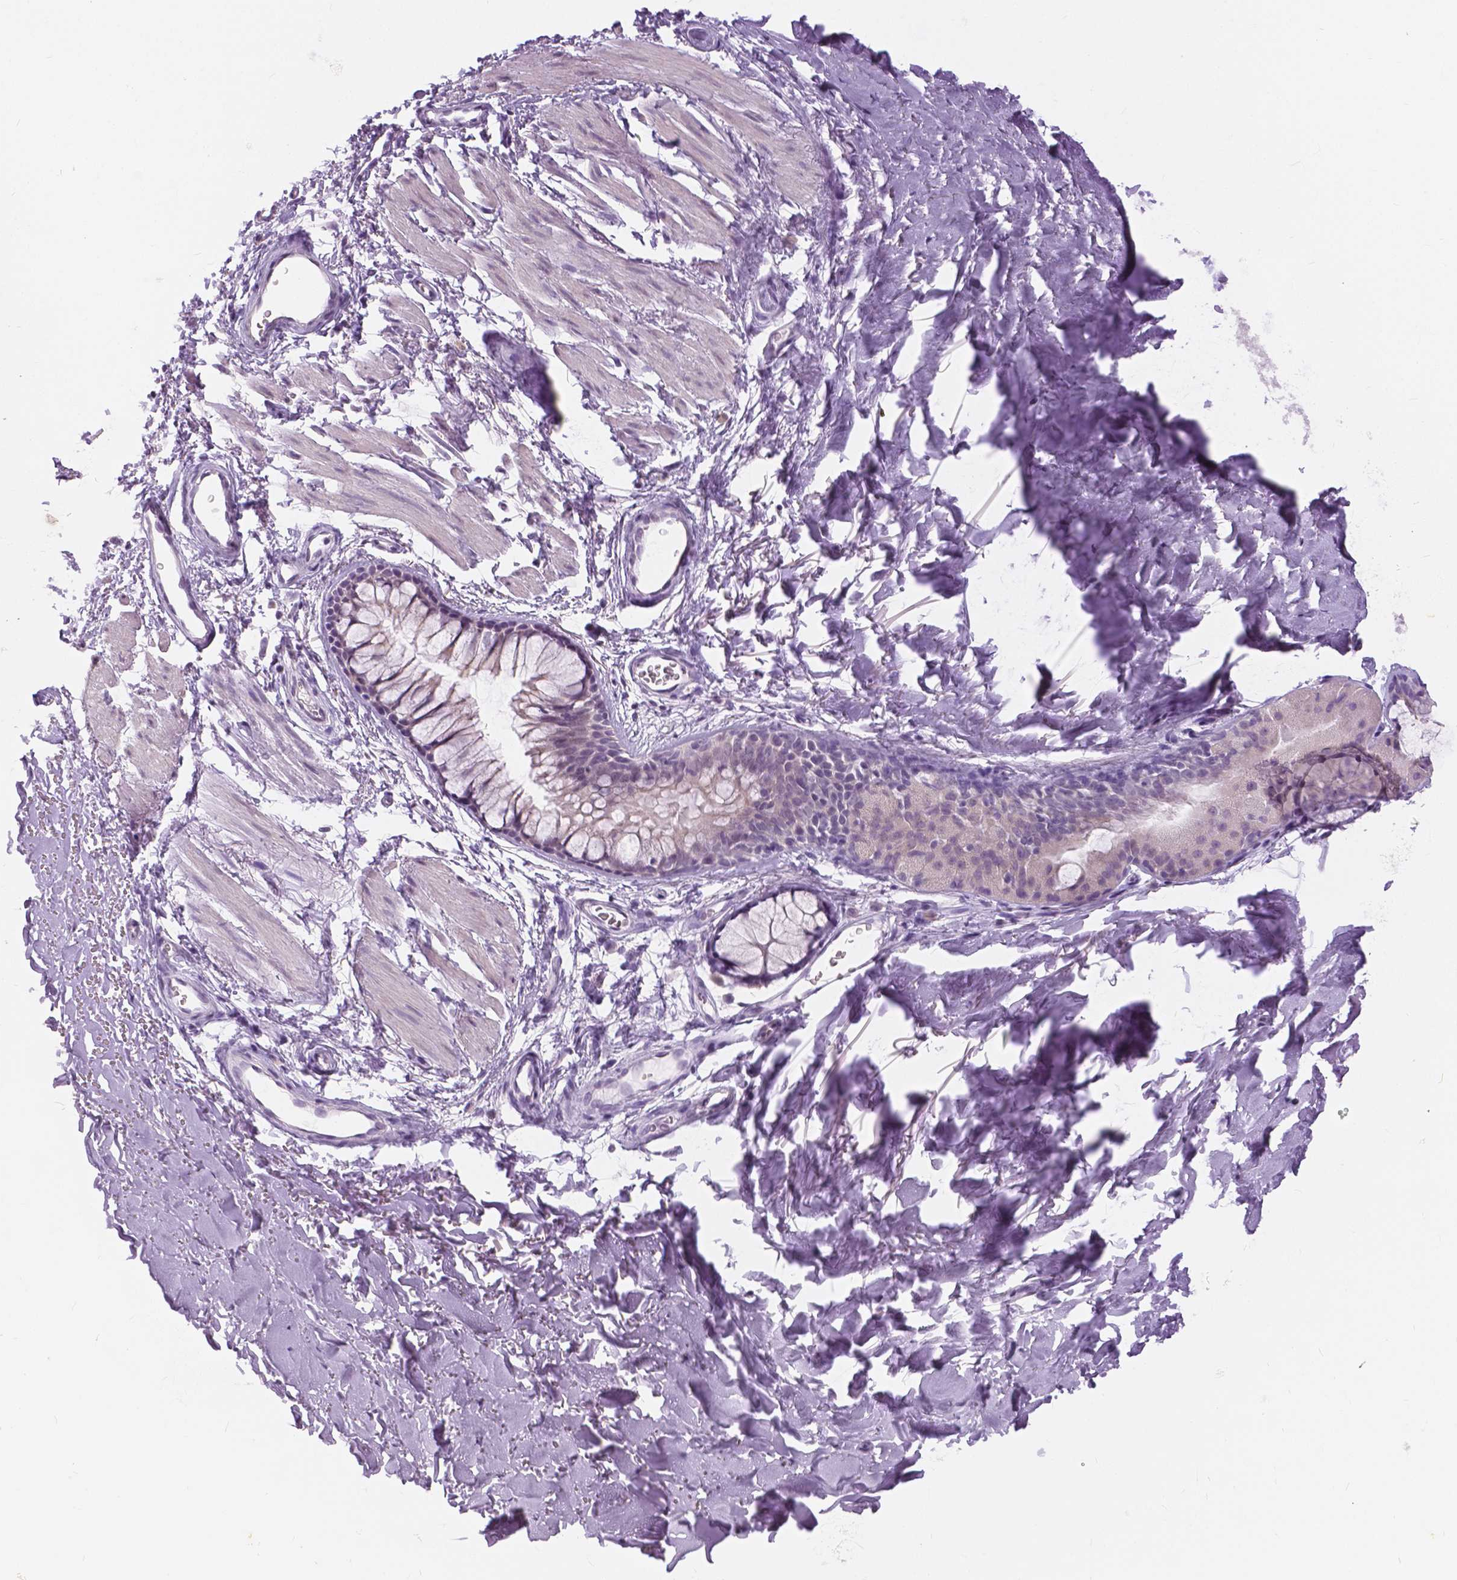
{"staining": {"intensity": "negative", "quantity": "none", "location": "none"}, "tissue": "soft tissue", "cell_type": "Fibroblasts", "image_type": "normal", "snomed": [{"axis": "morphology", "description": "Normal tissue, NOS"}, {"axis": "topography", "description": "Cartilage tissue"}, {"axis": "topography", "description": "Bronchus"}], "caption": "Immunohistochemical staining of unremarkable soft tissue demonstrates no significant staining in fibroblasts.", "gene": "MYOM1", "patient": {"sex": "female", "age": 79}}